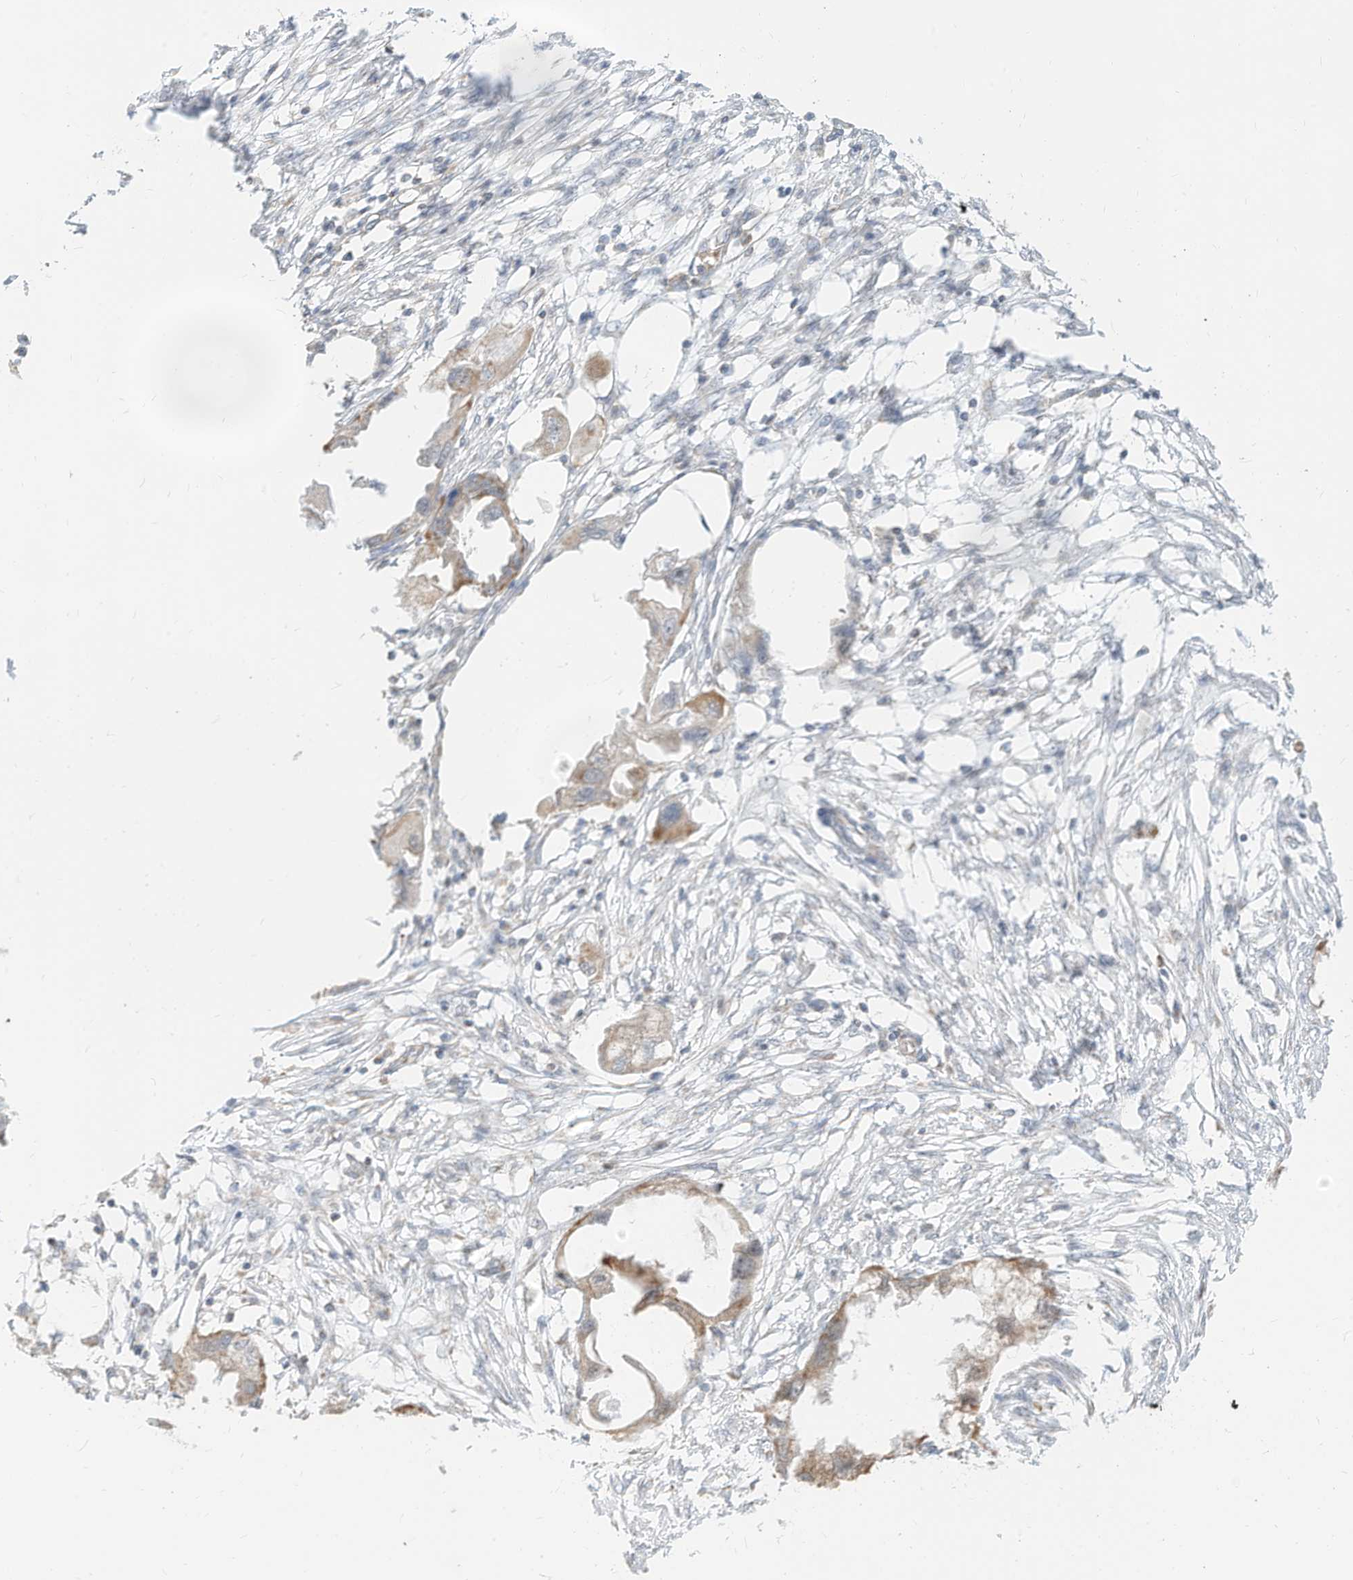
{"staining": {"intensity": "moderate", "quantity": ">75%", "location": "cytoplasmic/membranous"}, "tissue": "endometrial cancer", "cell_type": "Tumor cells", "image_type": "cancer", "snomed": [{"axis": "morphology", "description": "Adenocarcinoma, NOS"}, {"axis": "morphology", "description": "Adenocarcinoma, metastatic, NOS"}, {"axis": "topography", "description": "Adipose tissue"}, {"axis": "topography", "description": "Endometrium"}], "caption": "Immunohistochemistry image of endometrial metastatic adenocarcinoma stained for a protein (brown), which exhibits medium levels of moderate cytoplasmic/membranous staining in approximately >75% of tumor cells.", "gene": "MTUS2", "patient": {"sex": "female", "age": 67}}